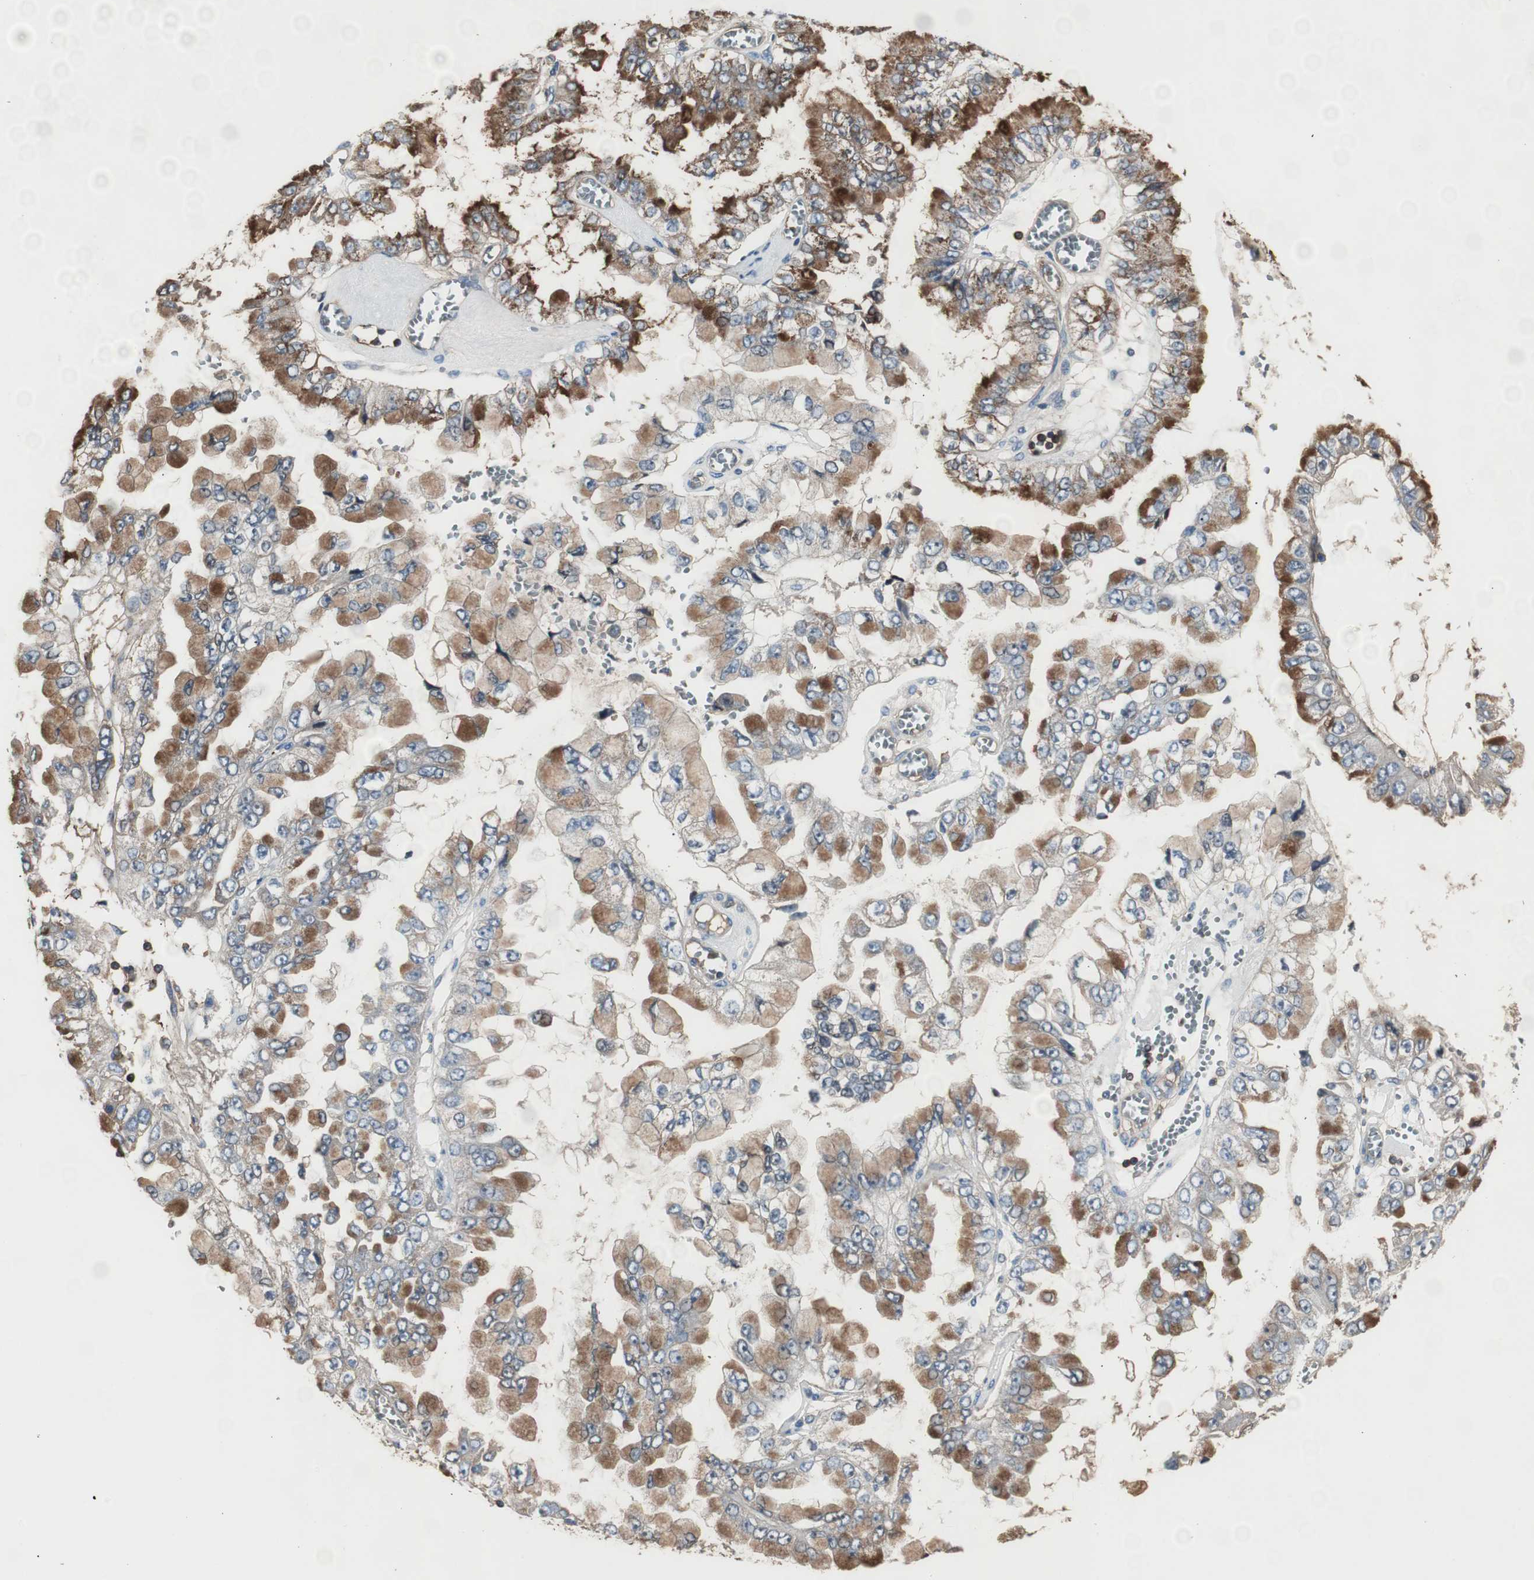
{"staining": {"intensity": "strong", "quantity": "25%-75%", "location": "cytoplasmic/membranous"}, "tissue": "liver cancer", "cell_type": "Tumor cells", "image_type": "cancer", "snomed": [{"axis": "morphology", "description": "Cholangiocarcinoma"}, {"axis": "topography", "description": "Liver"}], "caption": "Liver cancer stained for a protein displays strong cytoplasmic/membranous positivity in tumor cells.", "gene": "B2M", "patient": {"sex": "female", "age": 79}}